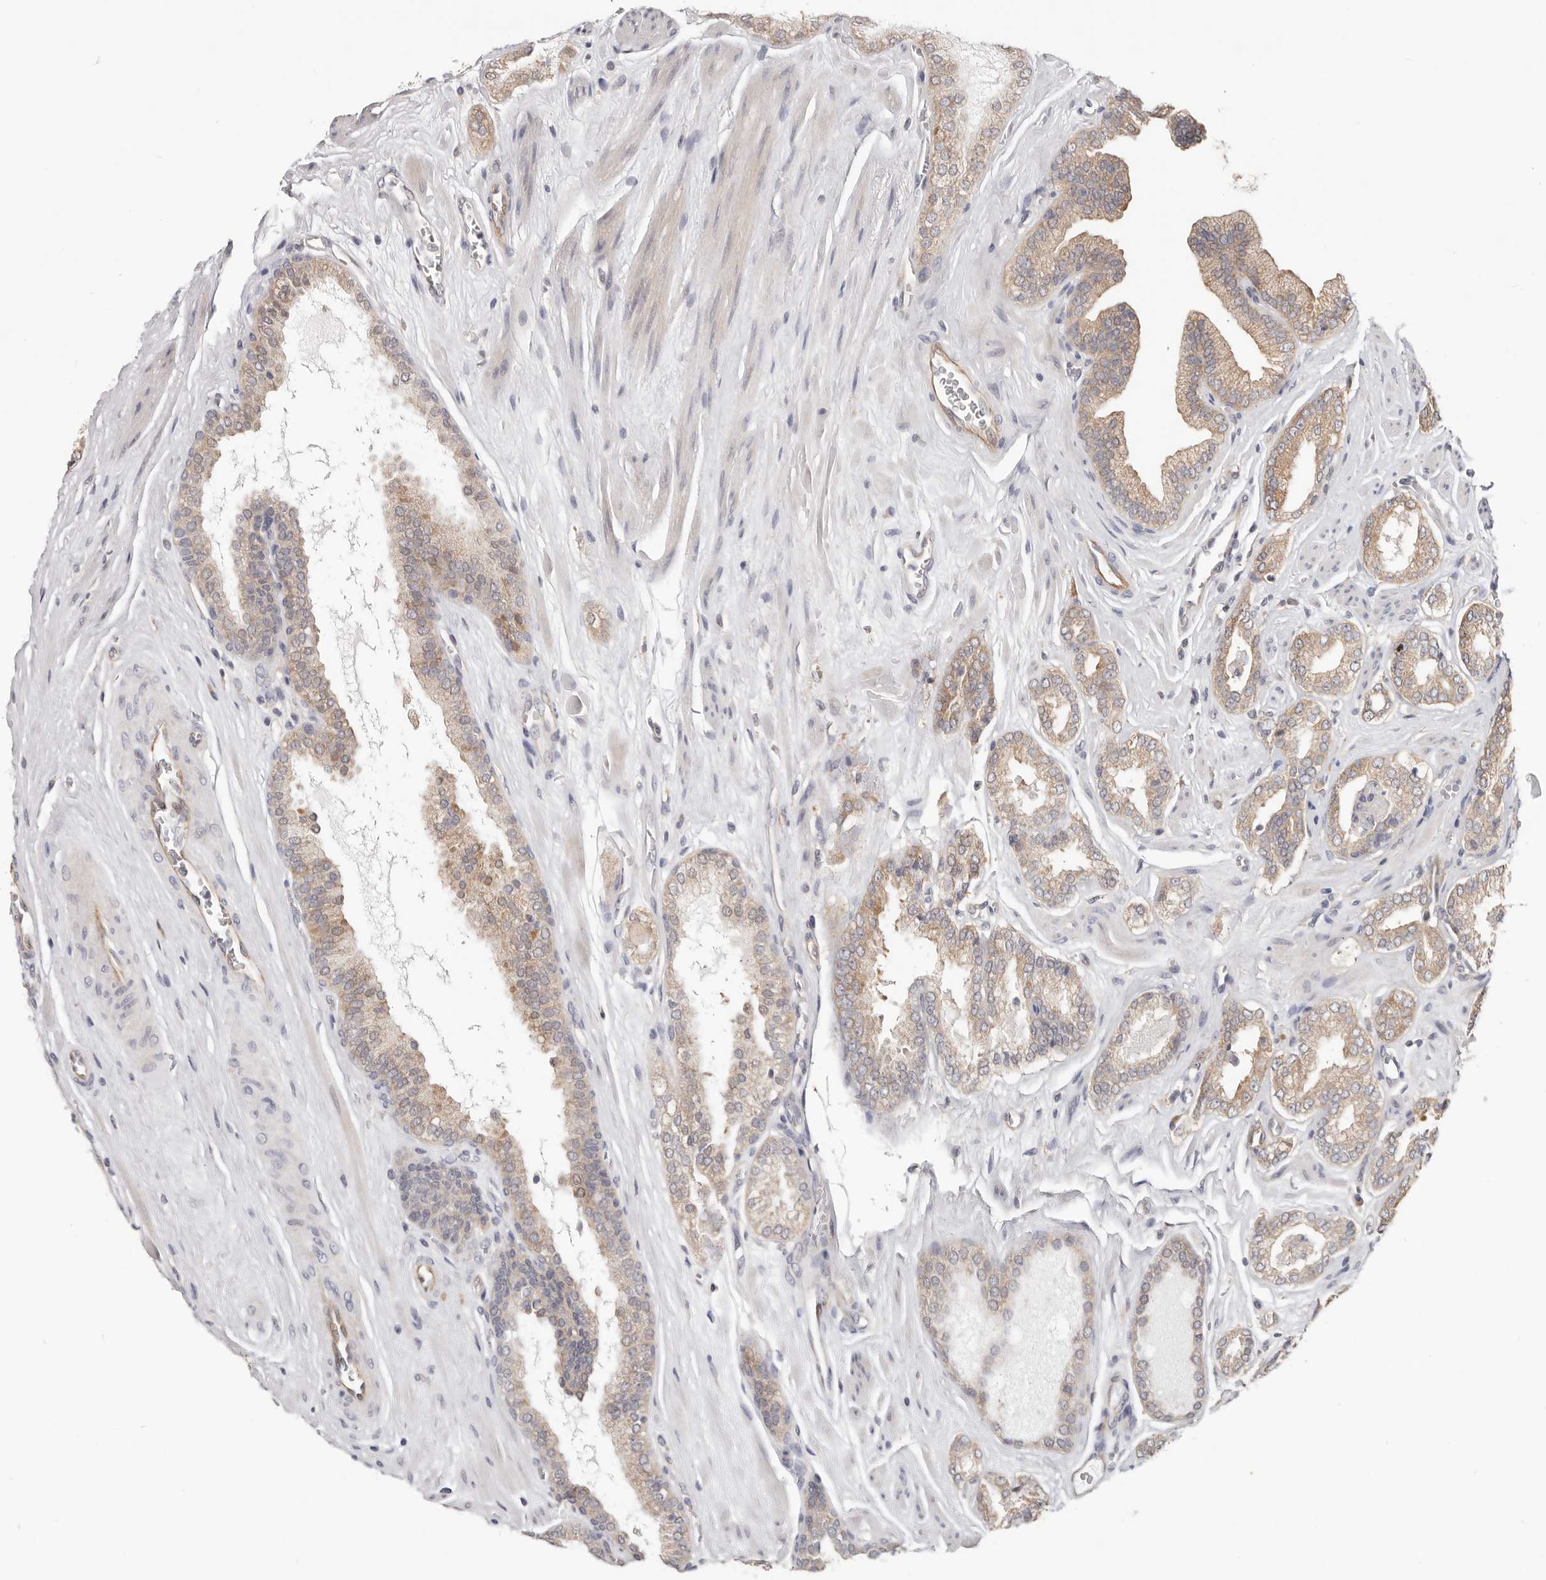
{"staining": {"intensity": "weak", "quantity": "25%-75%", "location": "cytoplasmic/membranous"}, "tissue": "prostate cancer", "cell_type": "Tumor cells", "image_type": "cancer", "snomed": [{"axis": "morphology", "description": "Adenocarcinoma, Low grade"}, {"axis": "topography", "description": "Prostate"}], "caption": "Prostate cancer (adenocarcinoma (low-grade)) stained with a protein marker demonstrates weak staining in tumor cells.", "gene": "WDR77", "patient": {"sex": "male", "age": 62}}